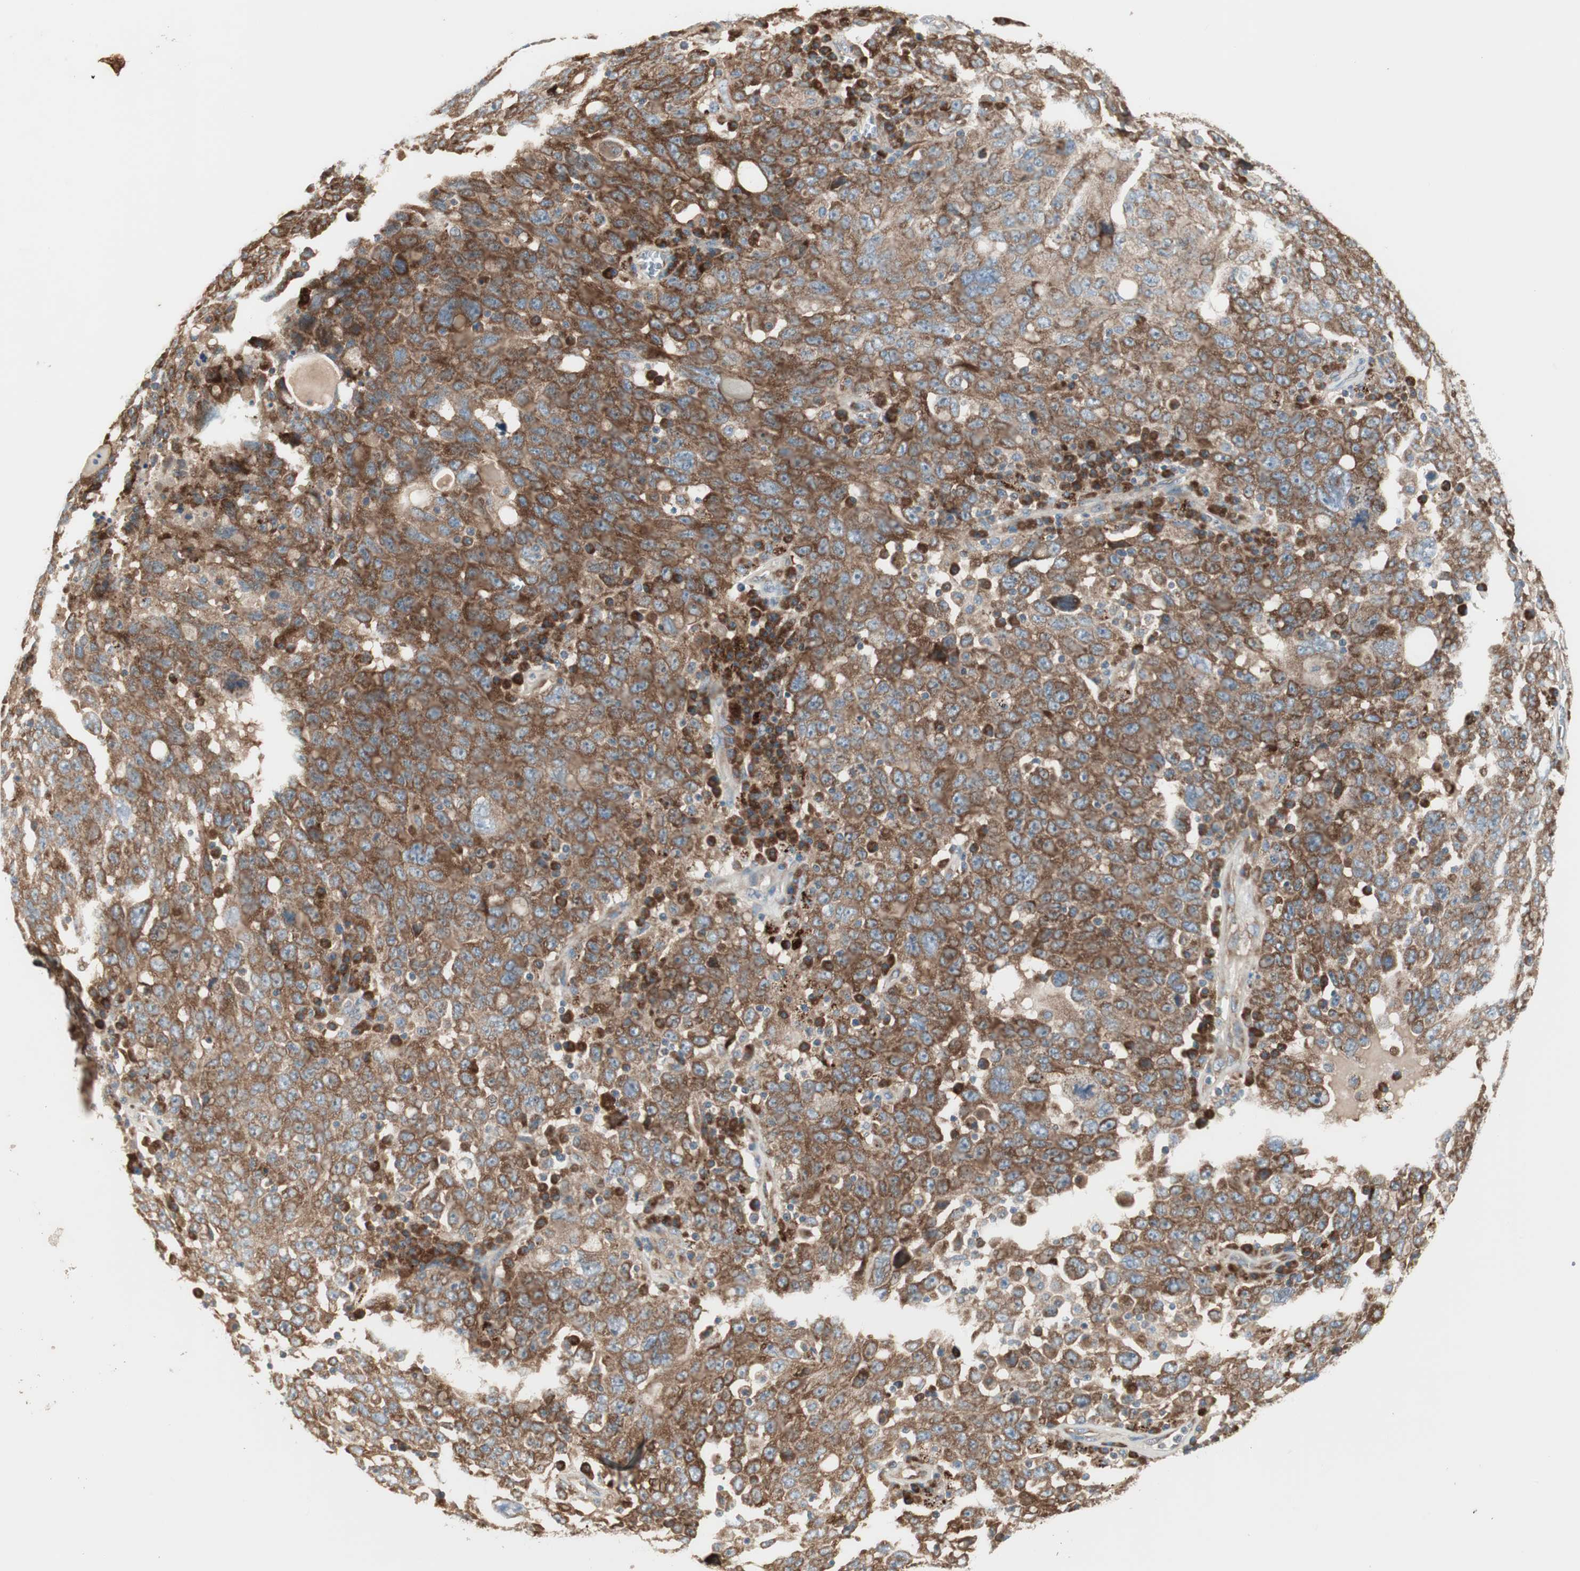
{"staining": {"intensity": "moderate", "quantity": ">75%", "location": "cytoplasmic/membranous"}, "tissue": "ovarian cancer", "cell_type": "Tumor cells", "image_type": "cancer", "snomed": [{"axis": "morphology", "description": "Carcinoma, endometroid"}, {"axis": "topography", "description": "Ovary"}], "caption": "A photomicrograph showing moderate cytoplasmic/membranous positivity in about >75% of tumor cells in ovarian cancer (endometroid carcinoma), as visualized by brown immunohistochemical staining.", "gene": "RPL23", "patient": {"sex": "female", "age": 62}}